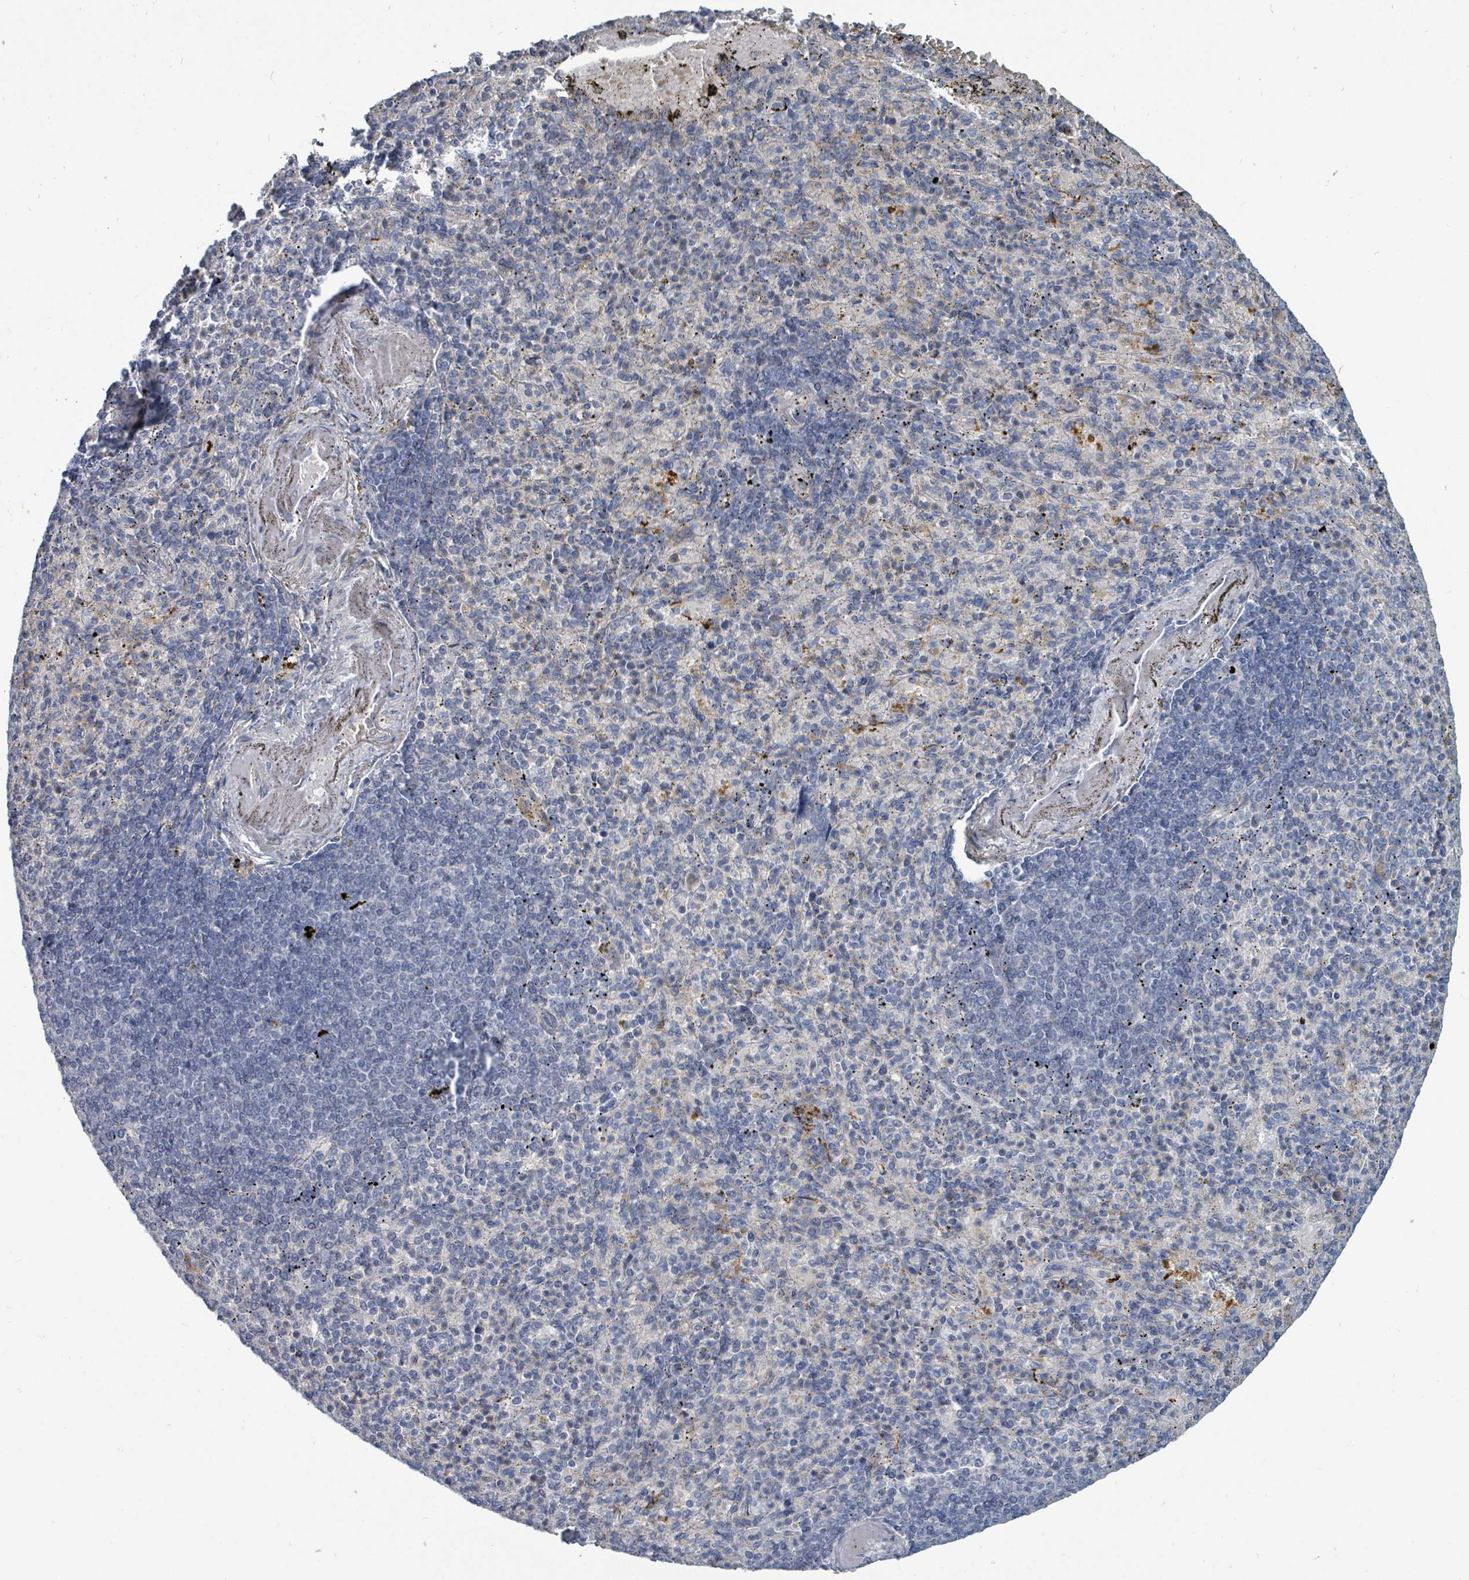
{"staining": {"intensity": "negative", "quantity": "none", "location": "none"}, "tissue": "spleen", "cell_type": "Cells in red pulp", "image_type": "normal", "snomed": [{"axis": "morphology", "description": "Normal tissue, NOS"}, {"axis": "topography", "description": "Spleen"}], "caption": "Spleen stained for a protein using immunohistochemistry reveals no staining cells in red pulp.", "gene": "TRDMT1", "patient": {"sex": "female", "age": 74}}